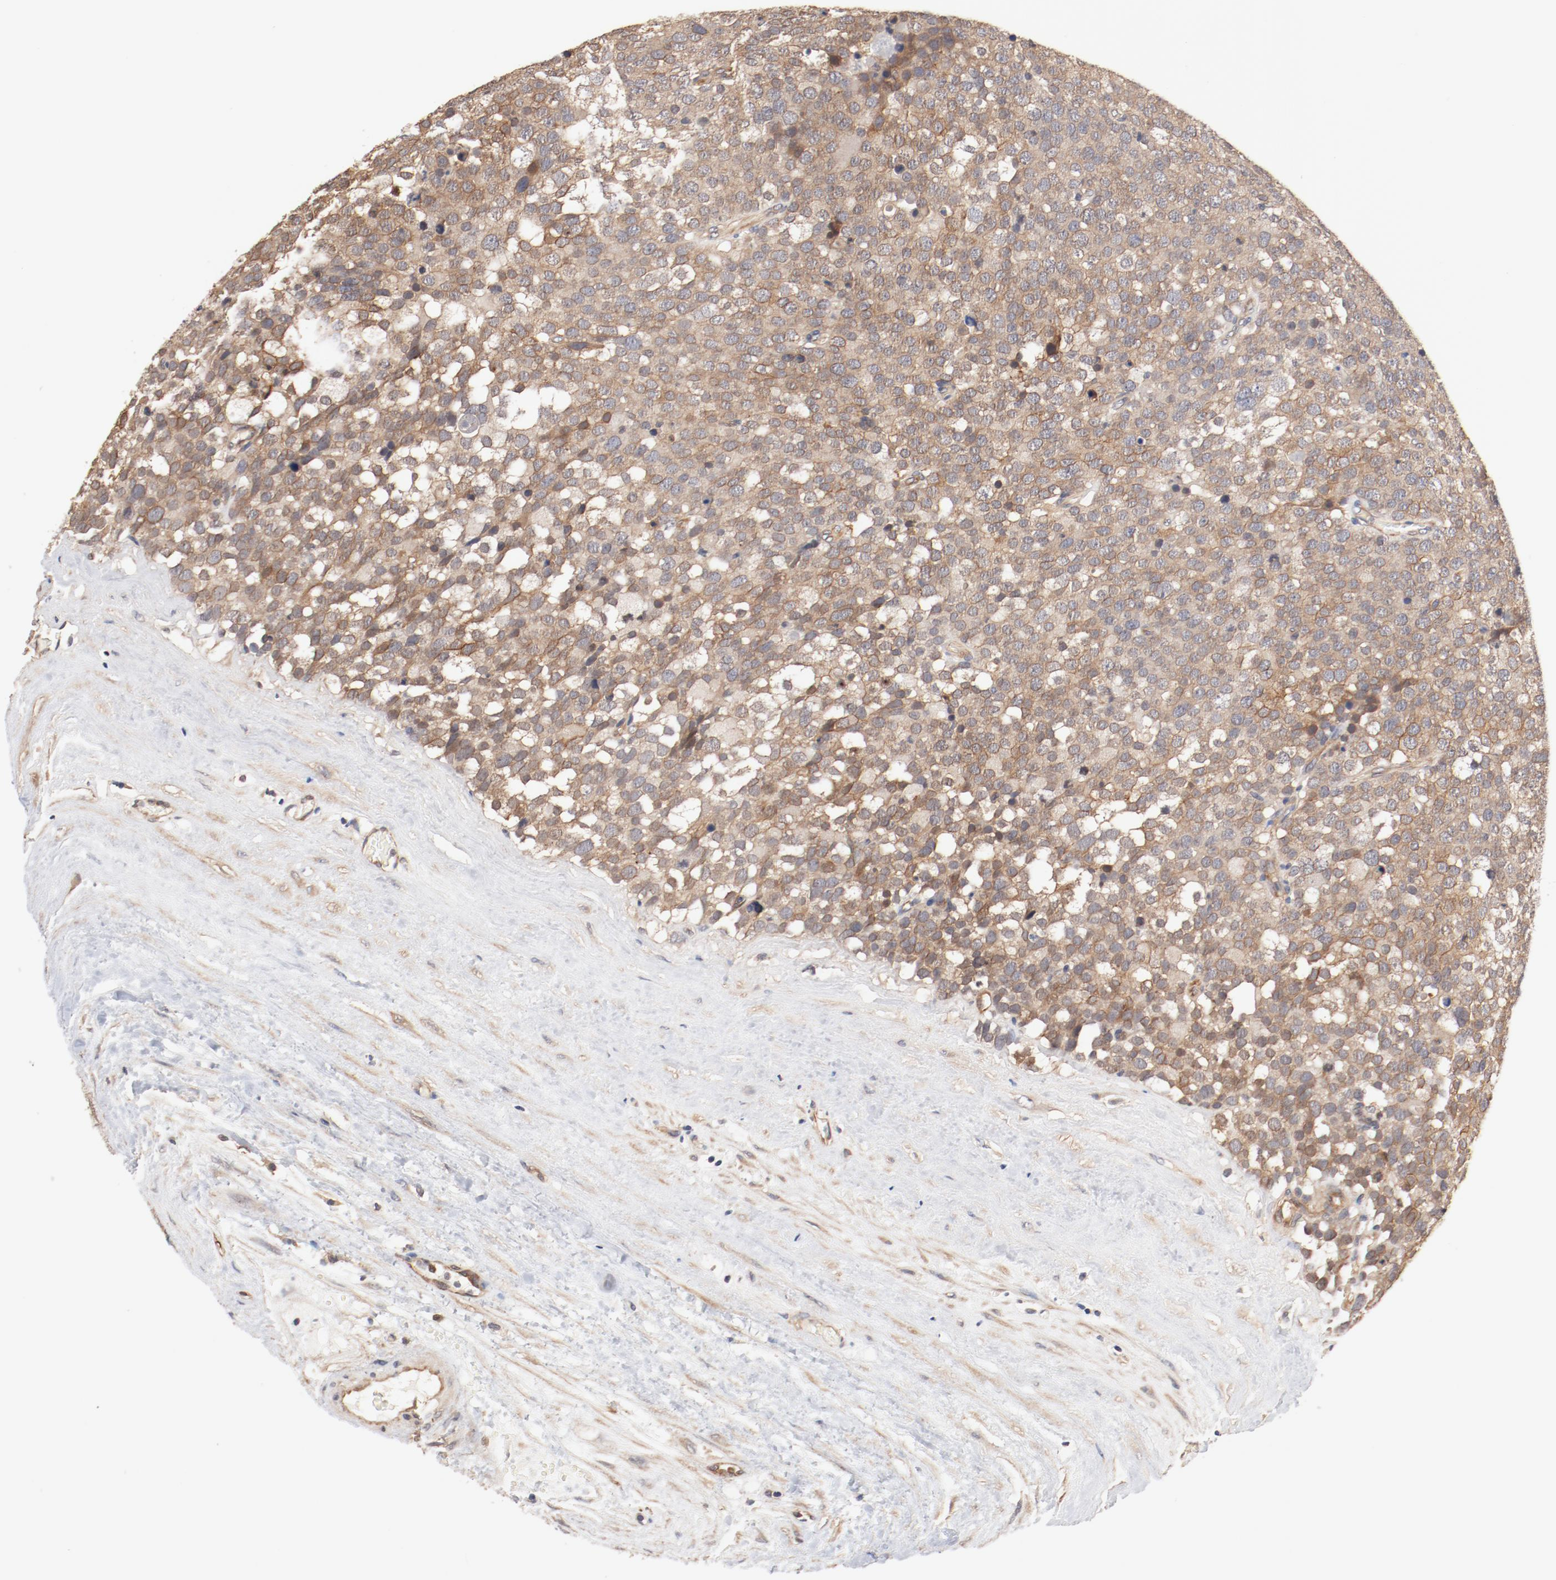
{"staining": {"intensity": "weak", "quantity": ">75%", "location": "cytoplasmic/membranous"}, "tissue": "testis cancer", "cell_type": "Tumor cells", "image_type": "cancer", "snomed": [{"axis": "morphology", "description": "Seminoma, NOS"}, {"axis": "topography", "description": "Testis"}], "caption": "IHC of testis seminoma shows low levels of weak cytoplasmic/membranous staining in approximately >75% of tumor cells.", "gene": "UBE2J1", "patient": {"sex": "male", "age": 71}}